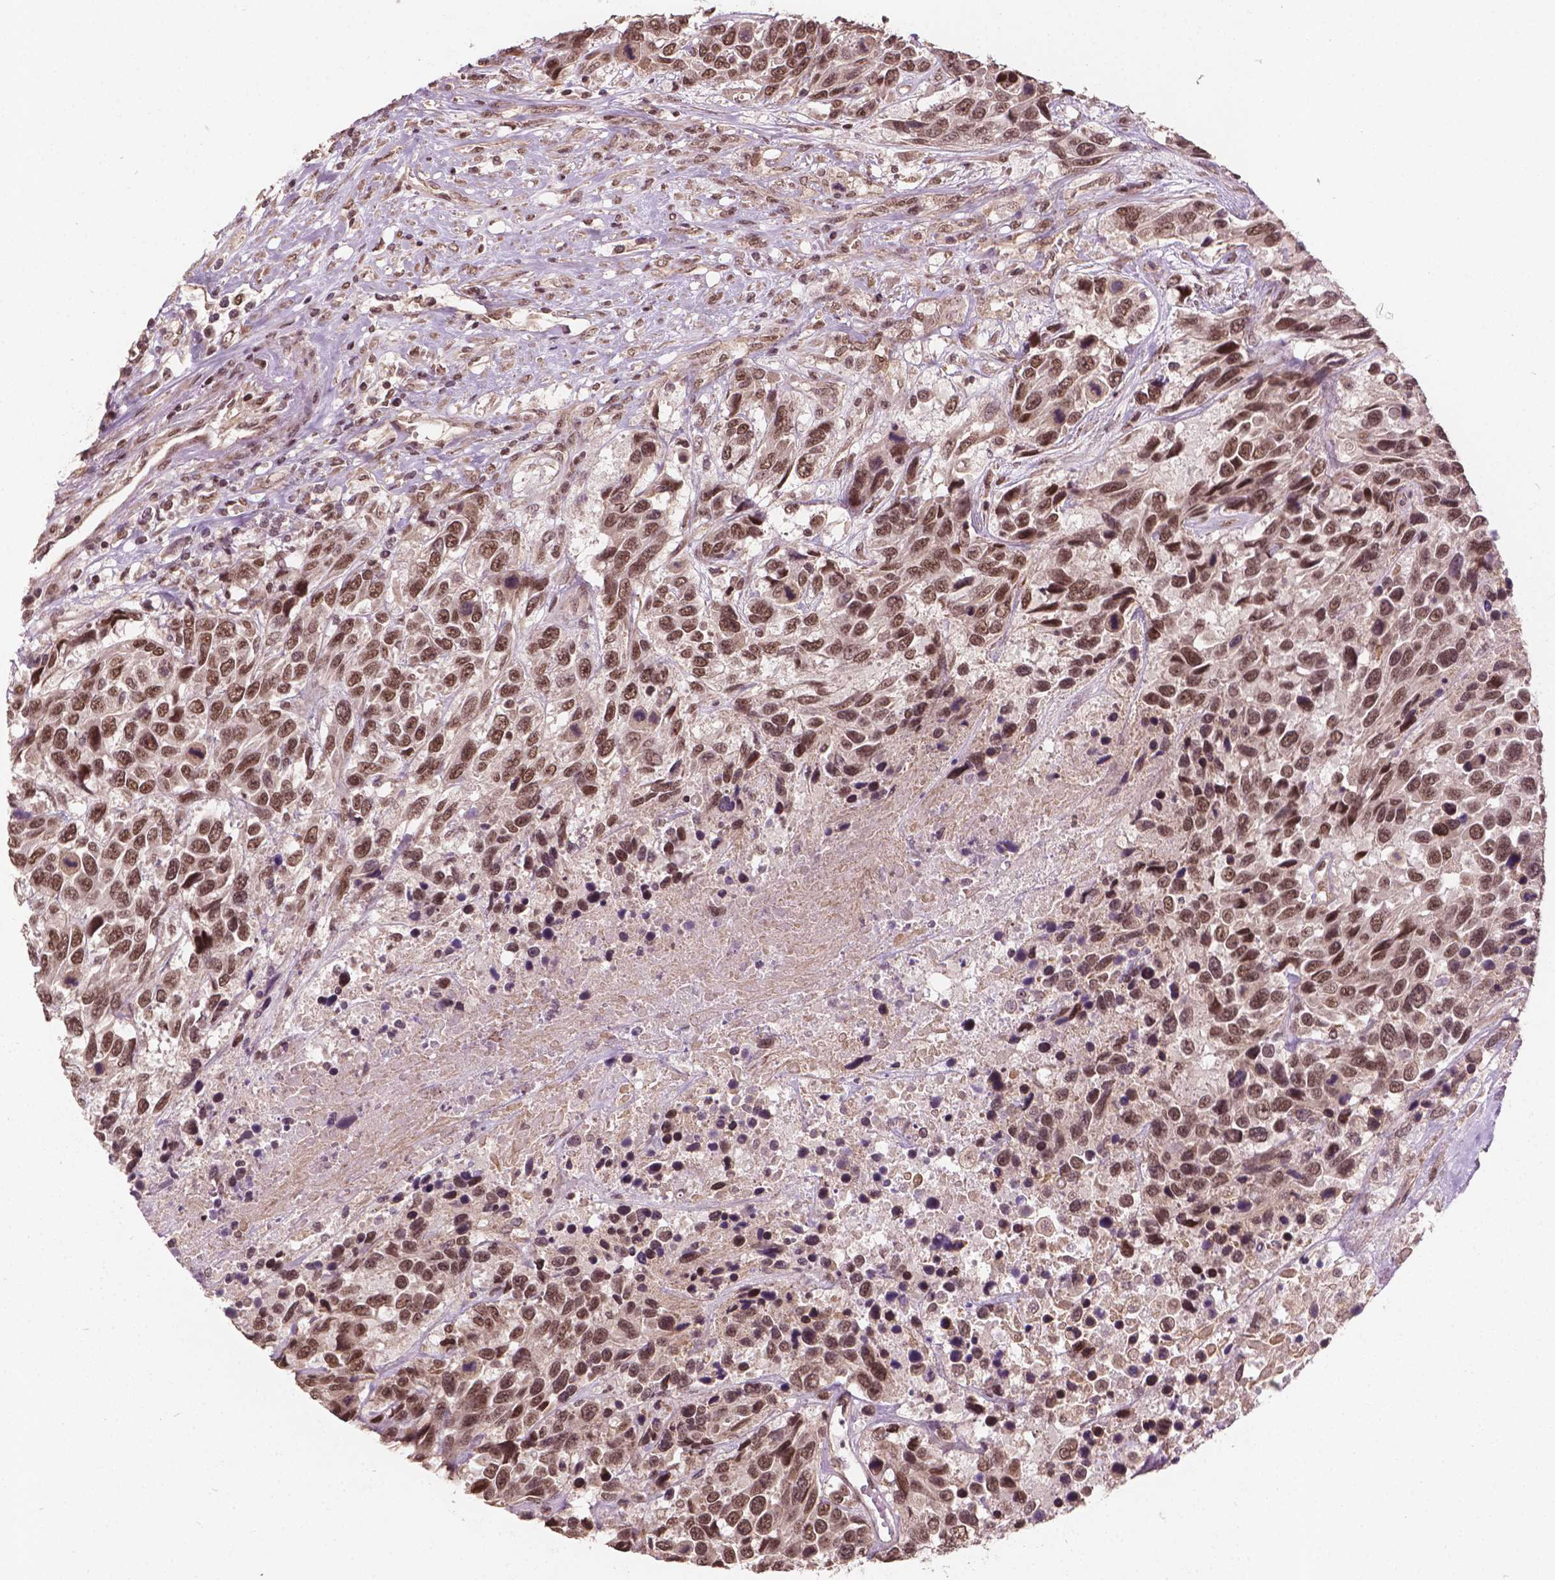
{"staining": {"intensity": "moderate", "quantity": ">75%", "location": "cytoplasmic/membranous,nuclear"}, "tissue": "urothelial cancer", "cell_type": "Tumor cells", "image_type": "cancer", "snomed": [{"axis": "morphology", "description": "Urothelial carcinoma, High grade"}, {"axis": "topography", "description": "Urinary bladder"}], "caption": "Human urothelial cancer stained for a protein (brown) shows moderate cytoplasmic/membranous and nuclear positive staining in about >75% of tumor cells.", "gene": "GPS2", "patient": {"sex": "female", "age": 70}}